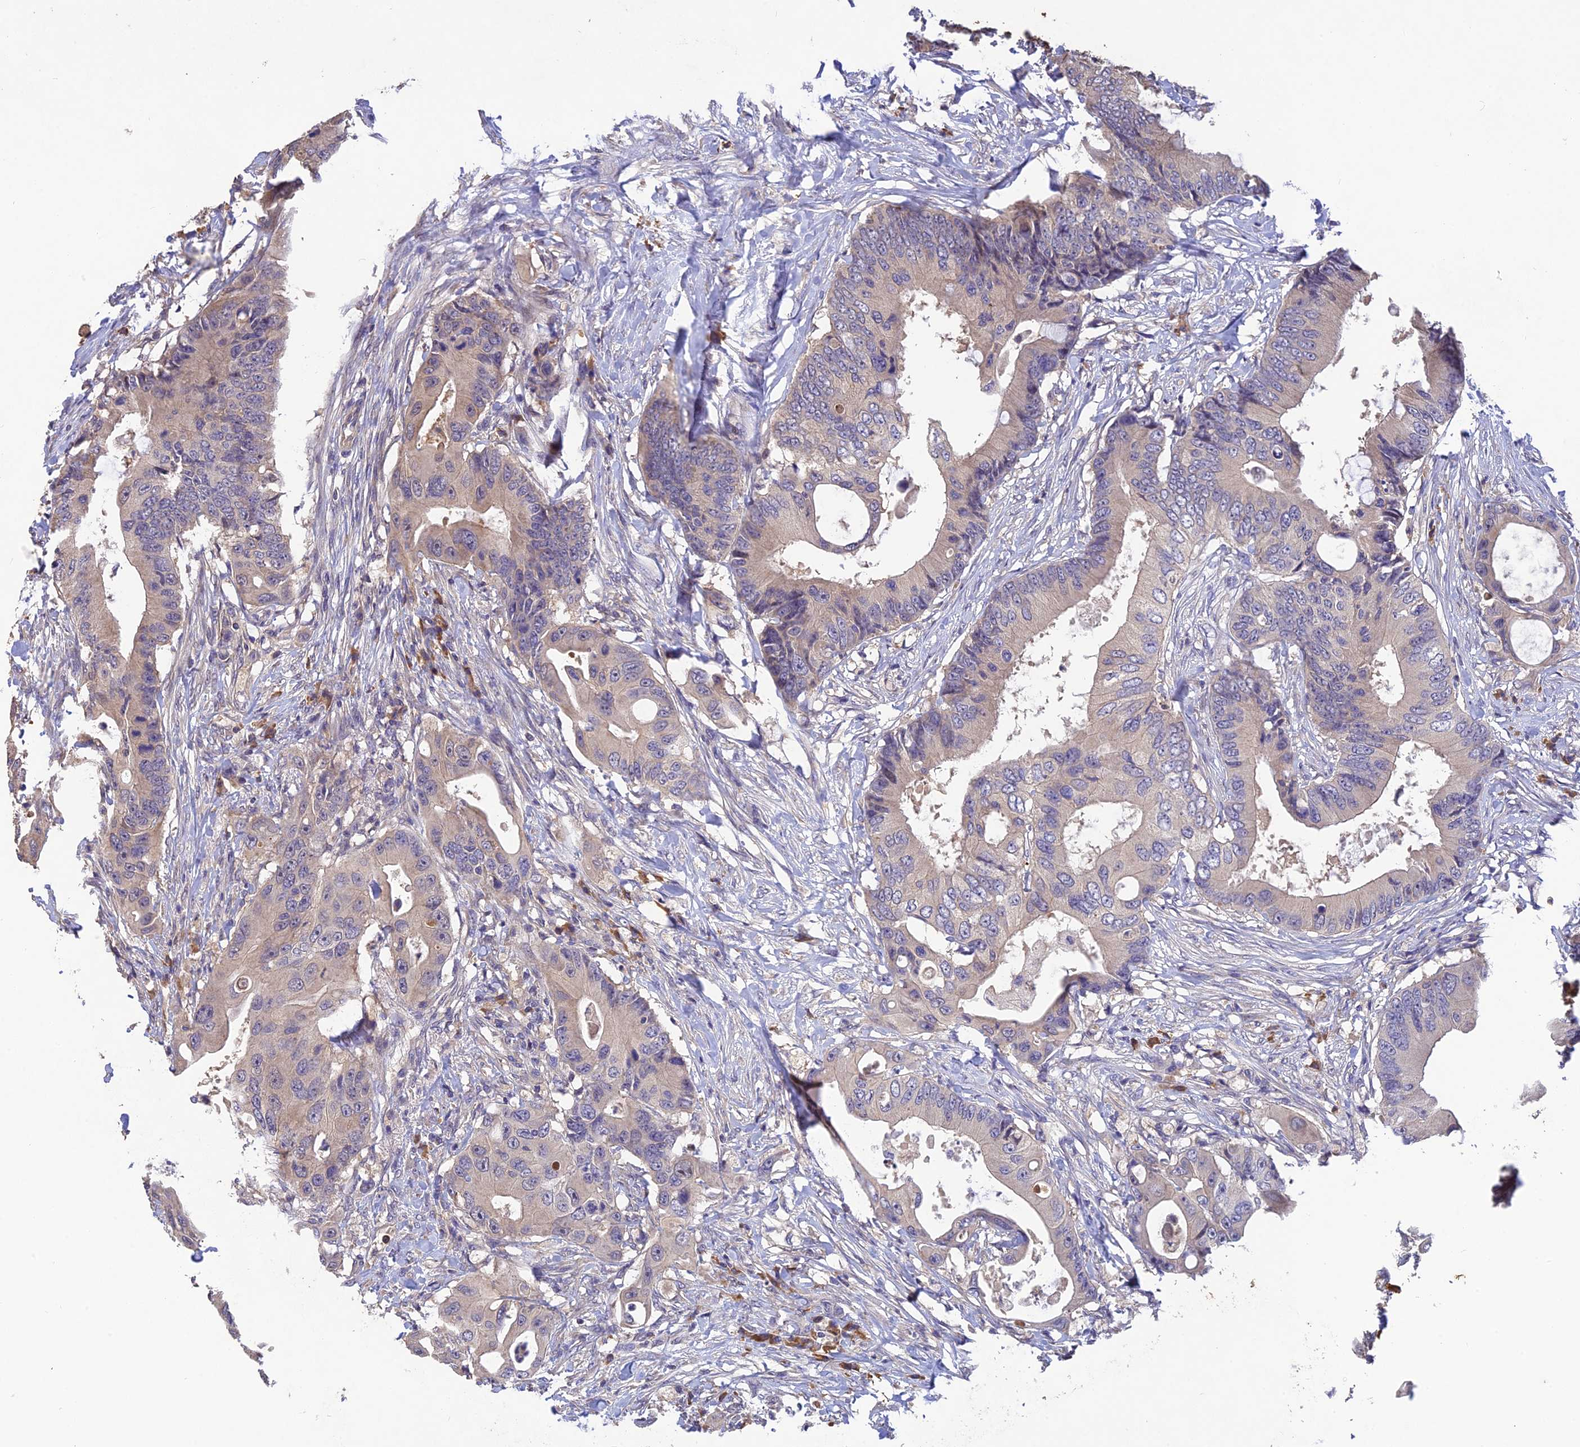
{"staining": {"intensity": "weak", "quantity": "25%-75%", "location": "cytoplasmic/membranous"}, "tissue": "colorectal cancer", "cell_type": "Tumor cells", "image_type": "cancer", "snomed": [{"axis": "morphology", "description": "Adenocarcinoma, NOS"}, {"axis": "topography", "description": "Colon"}], "caption": "This image displays IHC staining of colorectal cancer, with low weak cytoplasmic/membranous positivity in approximately 25%-75% of tumor cells.", "gene": "DENND5B", "patient": {"sex": "male", "age": 71}}